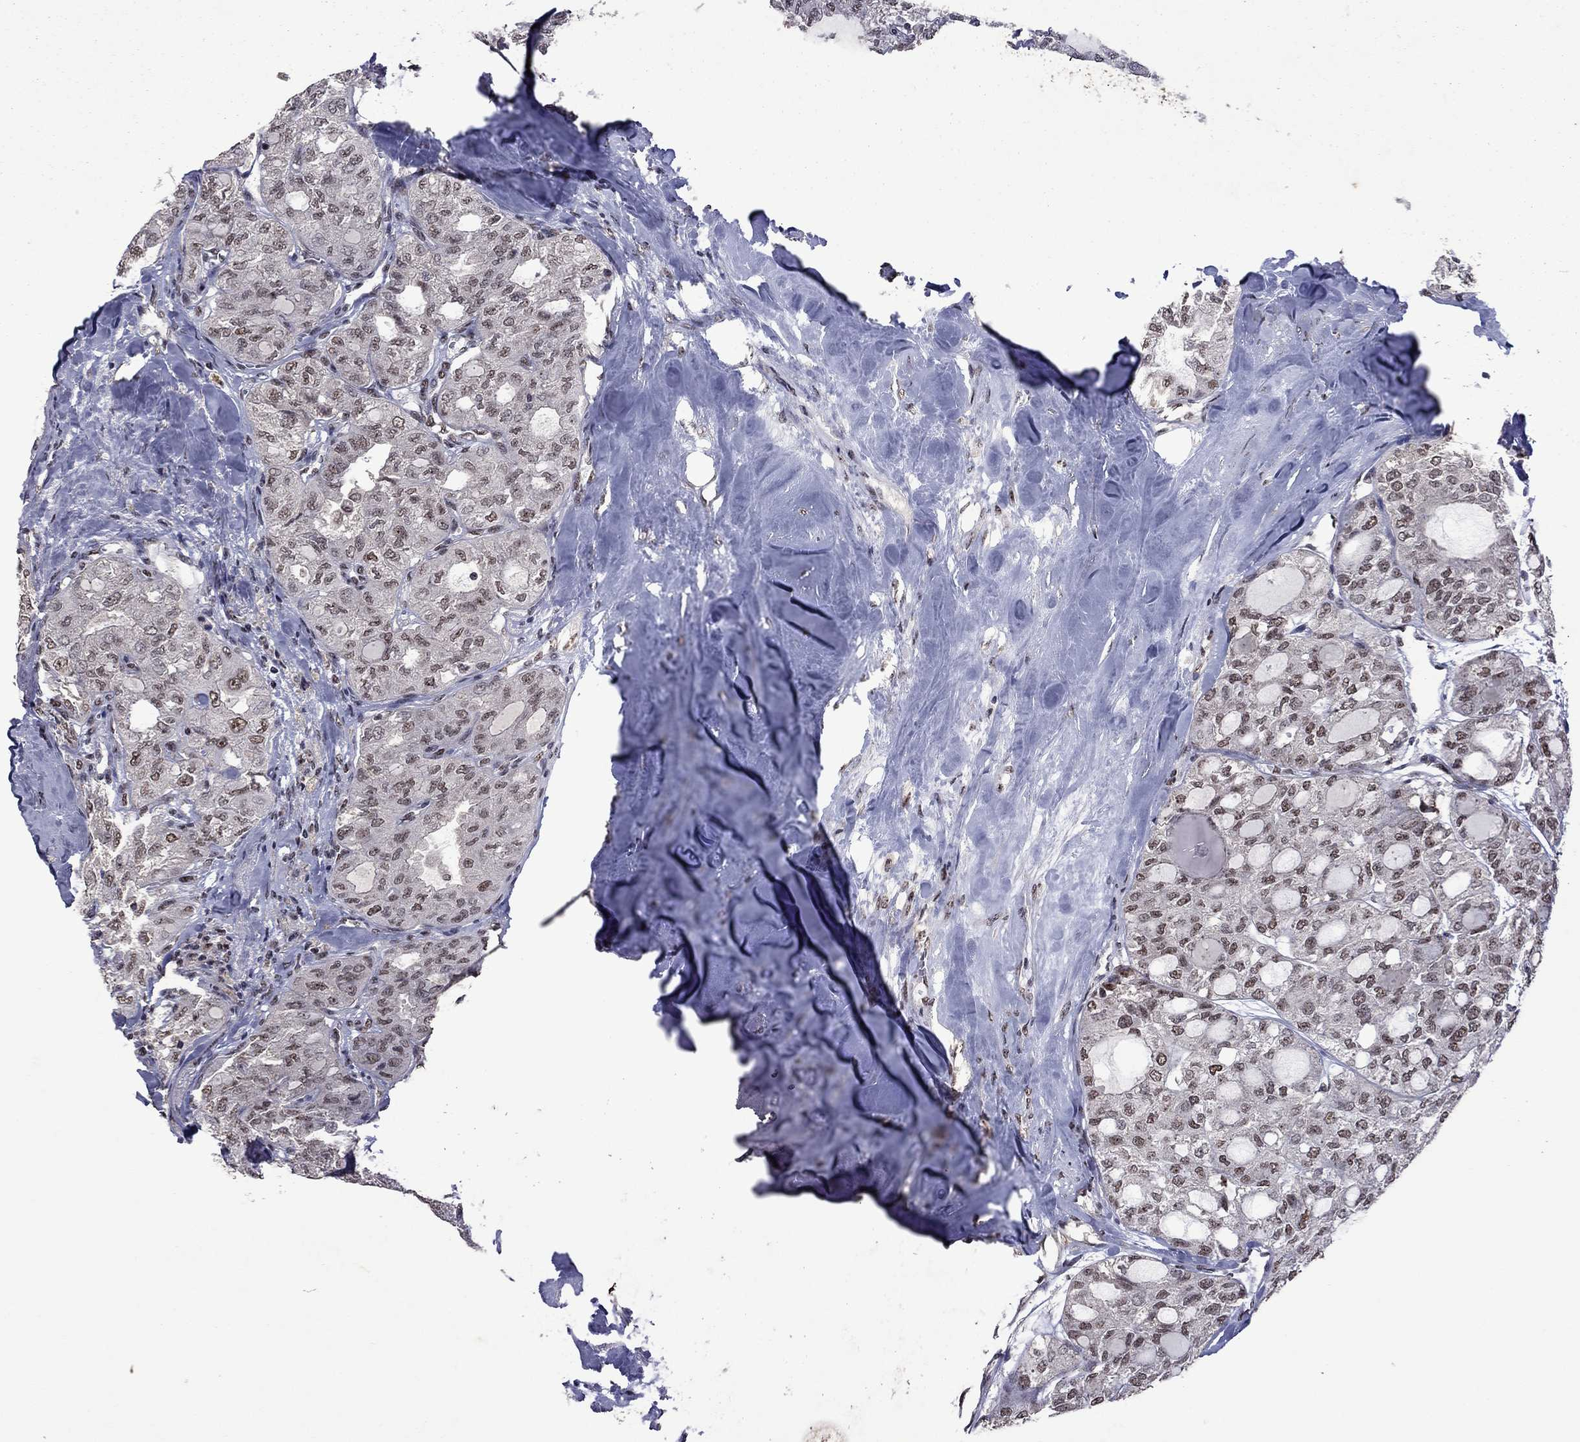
{"staining": {"intensity": "moderate", "quantity": "<25%", "location": "nuclear"}, "tissue": "thyroid cancer", "cell_type": "Tumor cells", "image_type": "cancer", "snomed": [{"axis": "morphology", "description": "Follicular adenoma carcinoma, NOS"}, {"axis": "topography", "description": "Thyroid gland"}], "caption": "Immunohistochemical staining of thyroid cancer (follicular adenoma carcinoma) demonstrates low levels of moderate nuclear expression in about <25% of tumor cells.", "gene": "SPOUT1", "patient": {"sex": "male", "age": 75}}